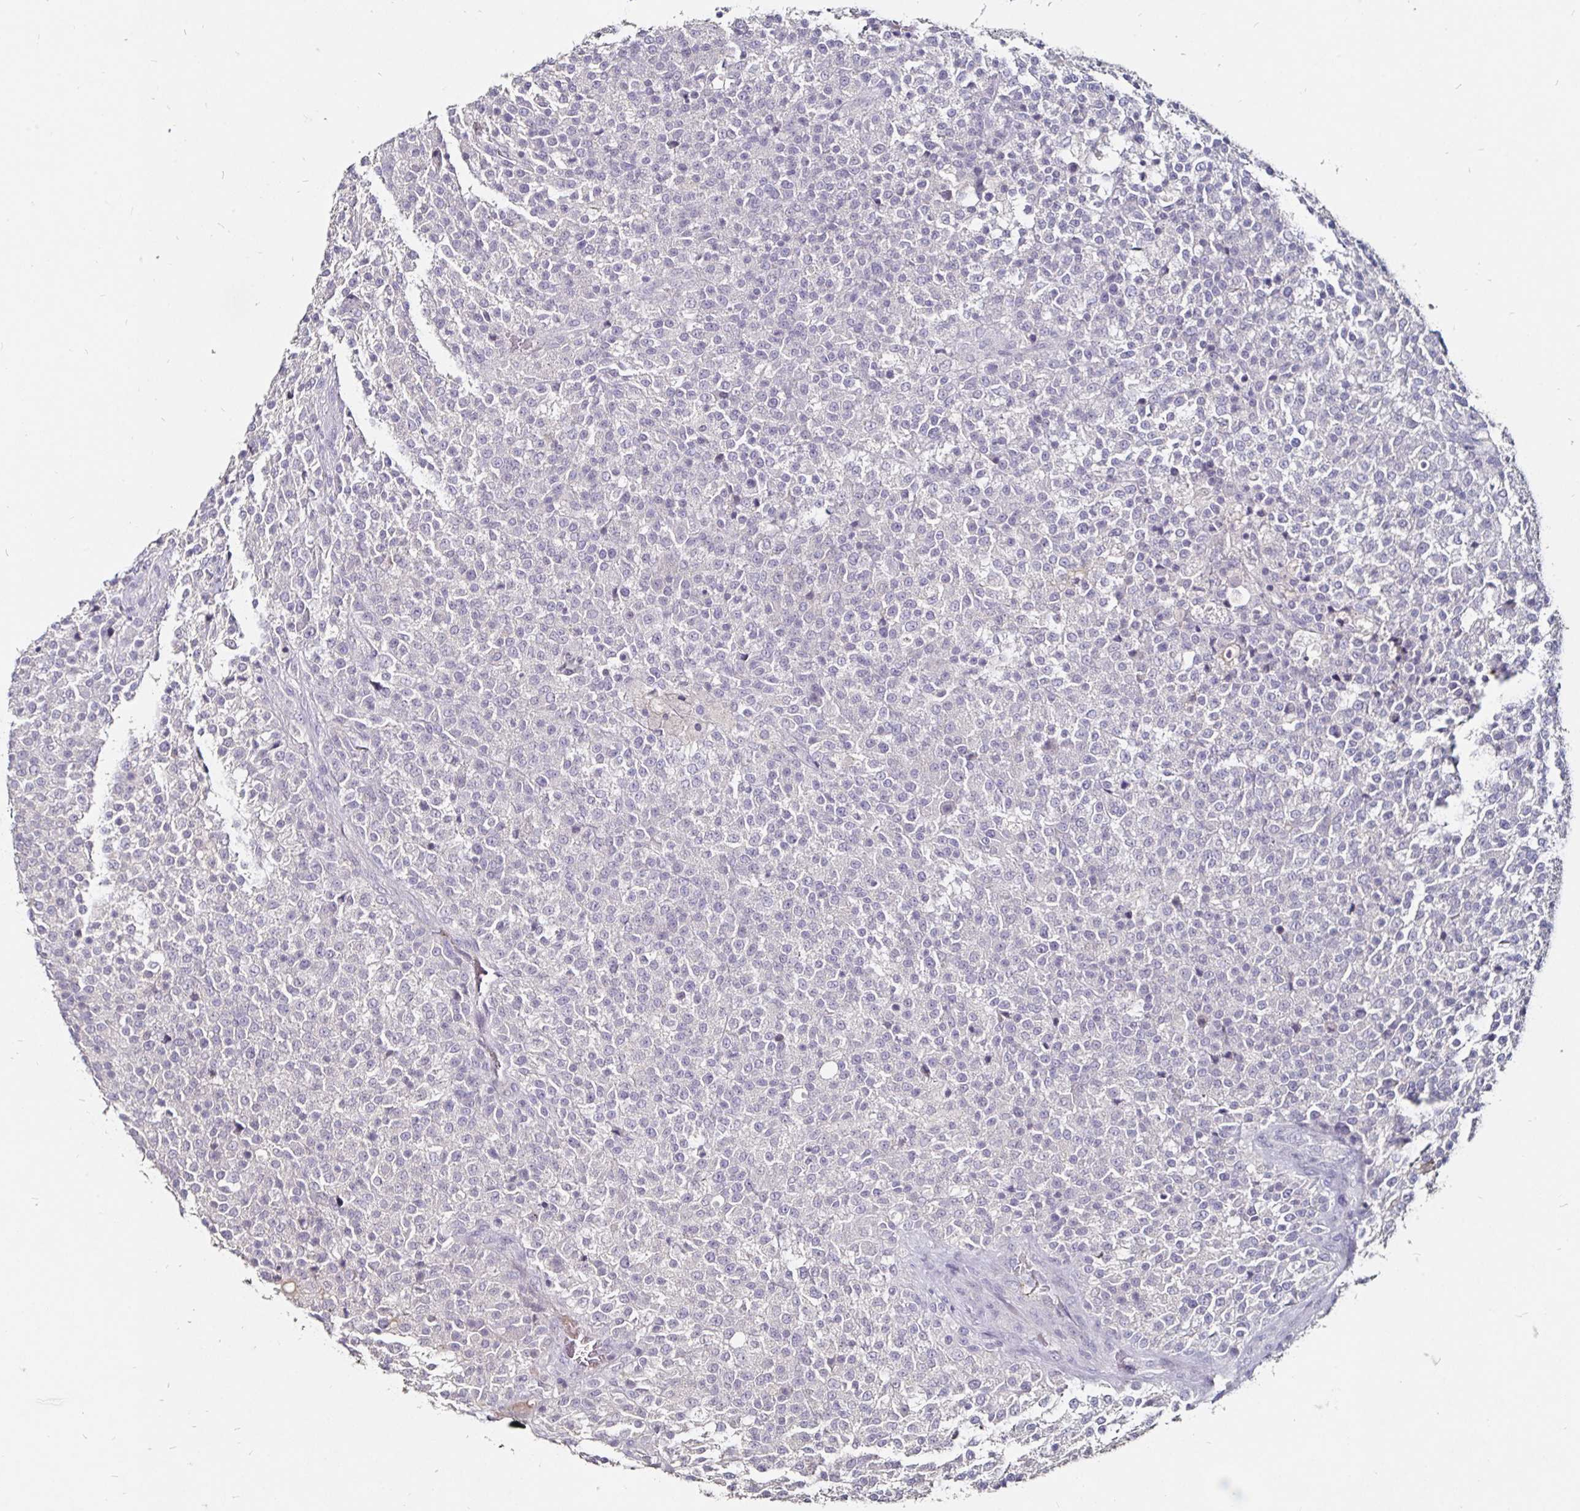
{"staining": {"intensity": "negative", "quantity": "none", "location": "none"}, "tissue": "testis cancer", "cell_type": "Tumor cells", "image_type": "cancer", "snomed": [{"axis": "morphology", "description": "Seminoma, NOS"}, {"axis": "topography", "description": "Testis"}], "caption": "Immunohistochemistry (IHC) micrograph of neoplastic tissue: testis cancer (seminoma) stained with DAB displays no significant protein positivity in tumor cells.", "gene": "FAIM2", "patient": {"sex": "male", "age": 59}}